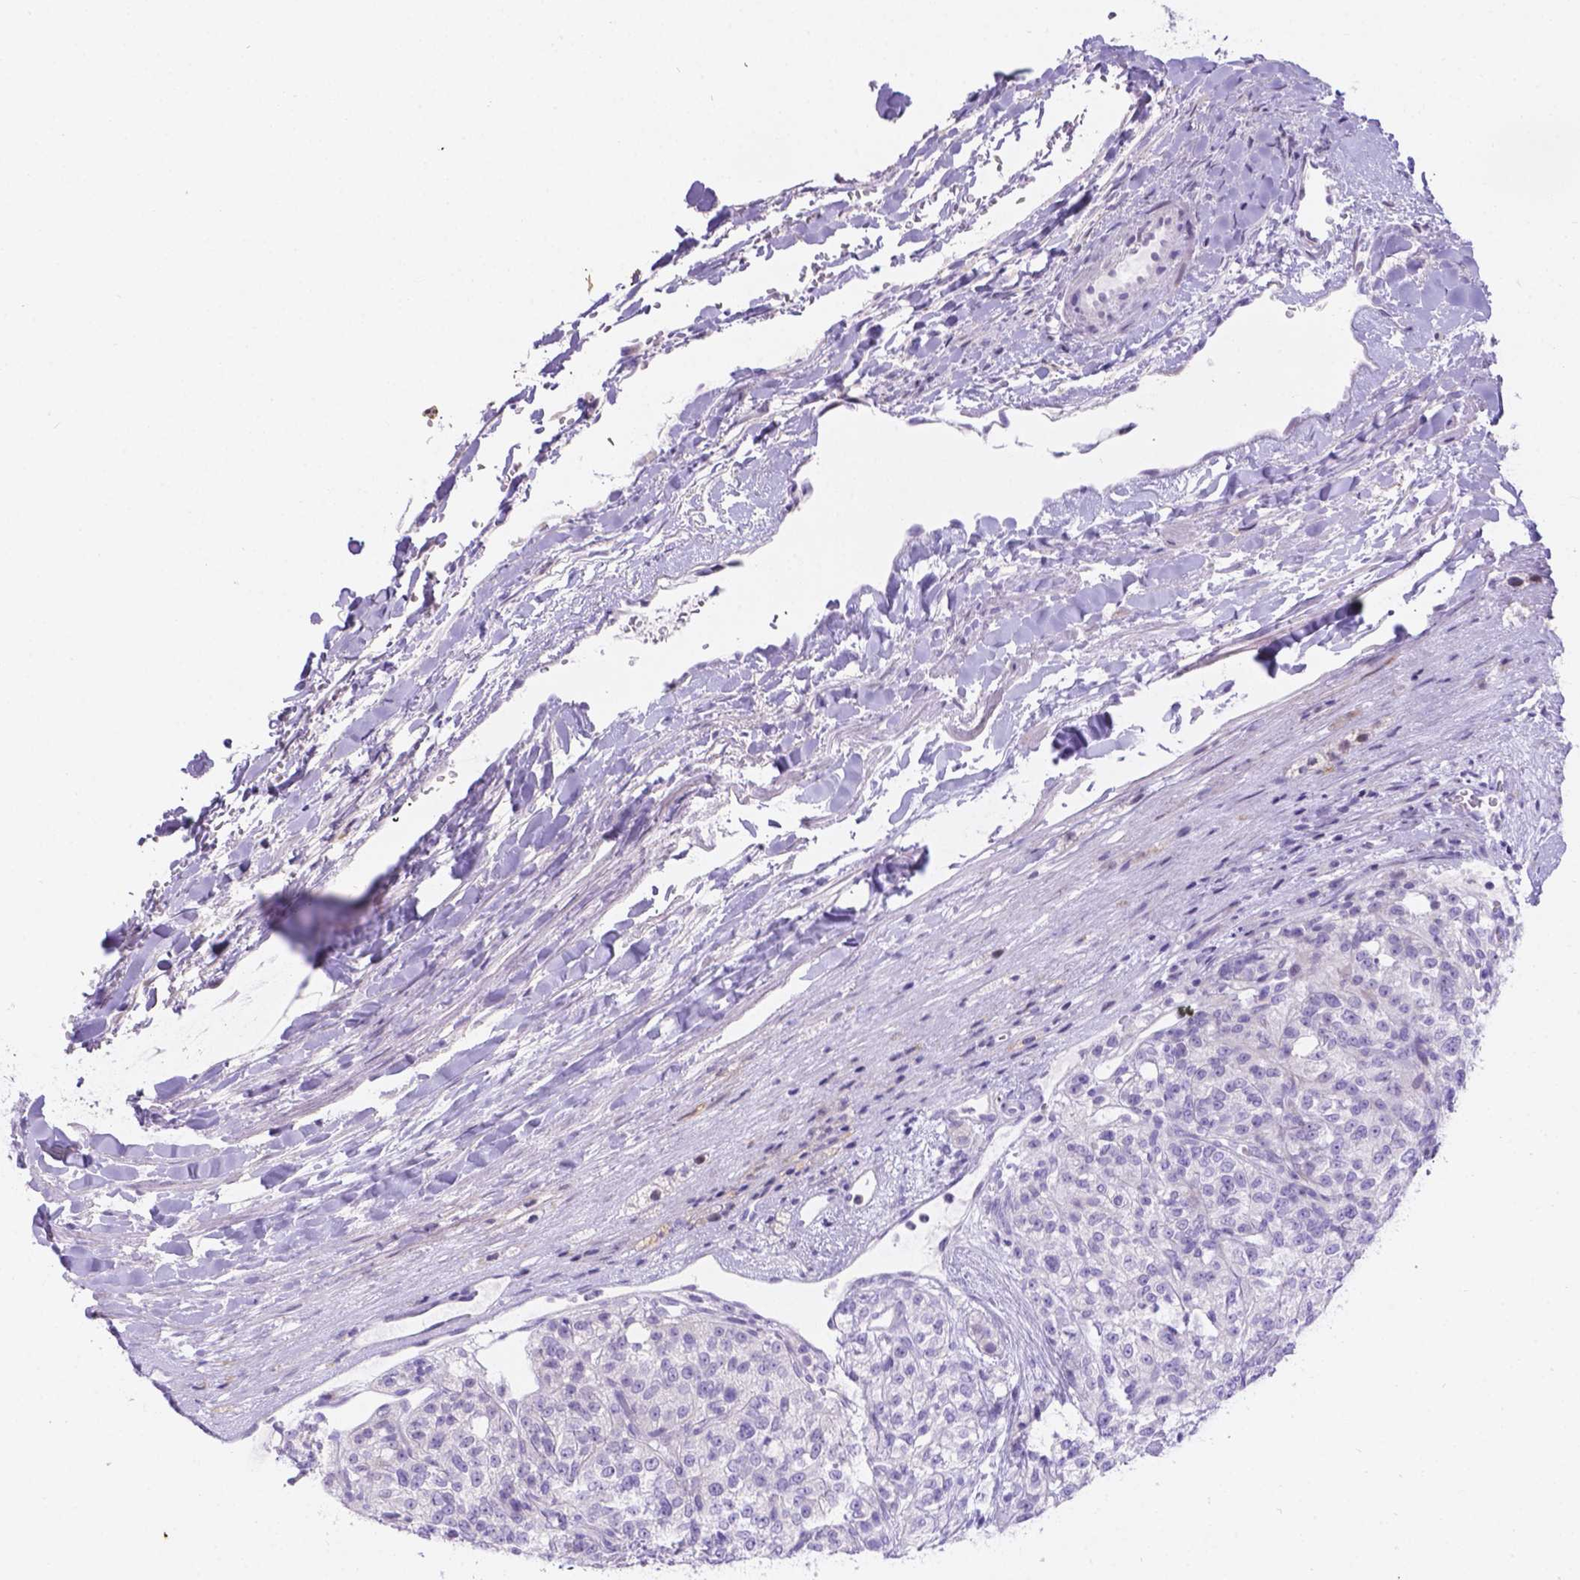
{"staining": {"intensity": "negative", "quantity": "none", "location": "none"}, "tissue": "renal cancer", "cell_type": "Tumor cells", "image_type": "cancer", "snomed": [{"axis": "morphology", "description": "Adenocarcinoma, NOS"}, {"axis": "topography", "description": "Kidney"}], "caption": "High magnification brightfield microscopy of renal adenocarcinoma stained with DAB (brown) and counterstained with hematoxylin (blue): tumor cells show no significant staining. The staining was performed using DAB to visualize the protein expression in brown, while the nuclei were stained in blue with hematoxylin (Magnification: 20x).", "gene": "DMWD", "patient": {"sex": "female", "age": 63}}